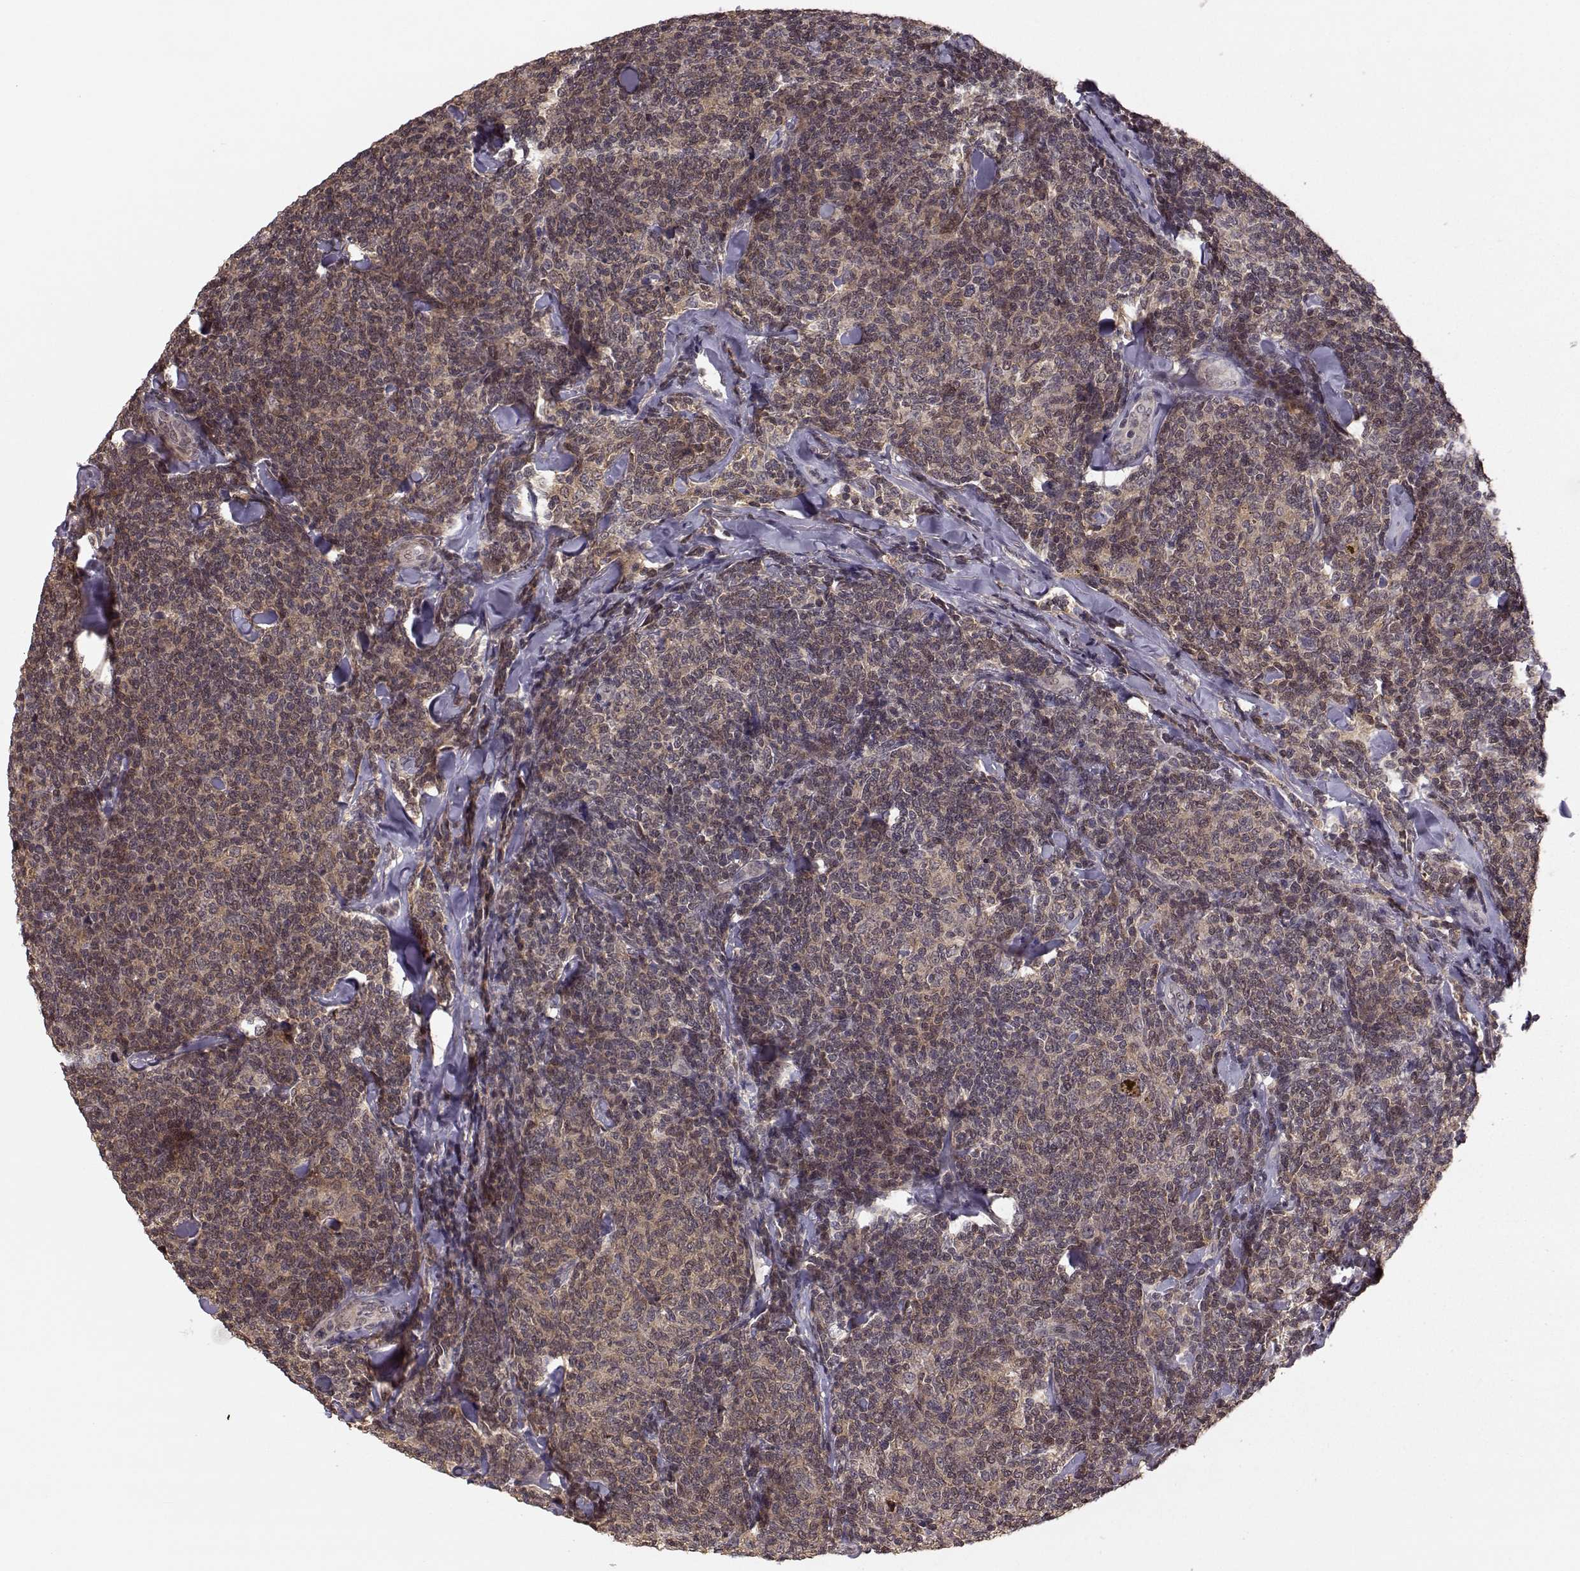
{"staining": {"intensity": "weak", "quantity": ">75%", "location": "cytoplasmic/membranous"}, "tissue": "lymphoma", "cell_type": "Tumor cells", "image_type": "cancer", "snomed": [{"axis": "morphology", "description": "Malignant lymphoma, non-Hodgkin's type, Low grade"}, {"axis": "topography", "description": "Lymph node"}], "caption": "Immunohistochemical staining of lymphoma exhibits low levels of weak cytoplasmic/membranous protein expression in about >75% of tumor cells. (DAB IHC, brown staining for protein, blue staining for nuclei).", "gene": "PLEKHG3", "patient": {"sex": "female", "age": 56}}